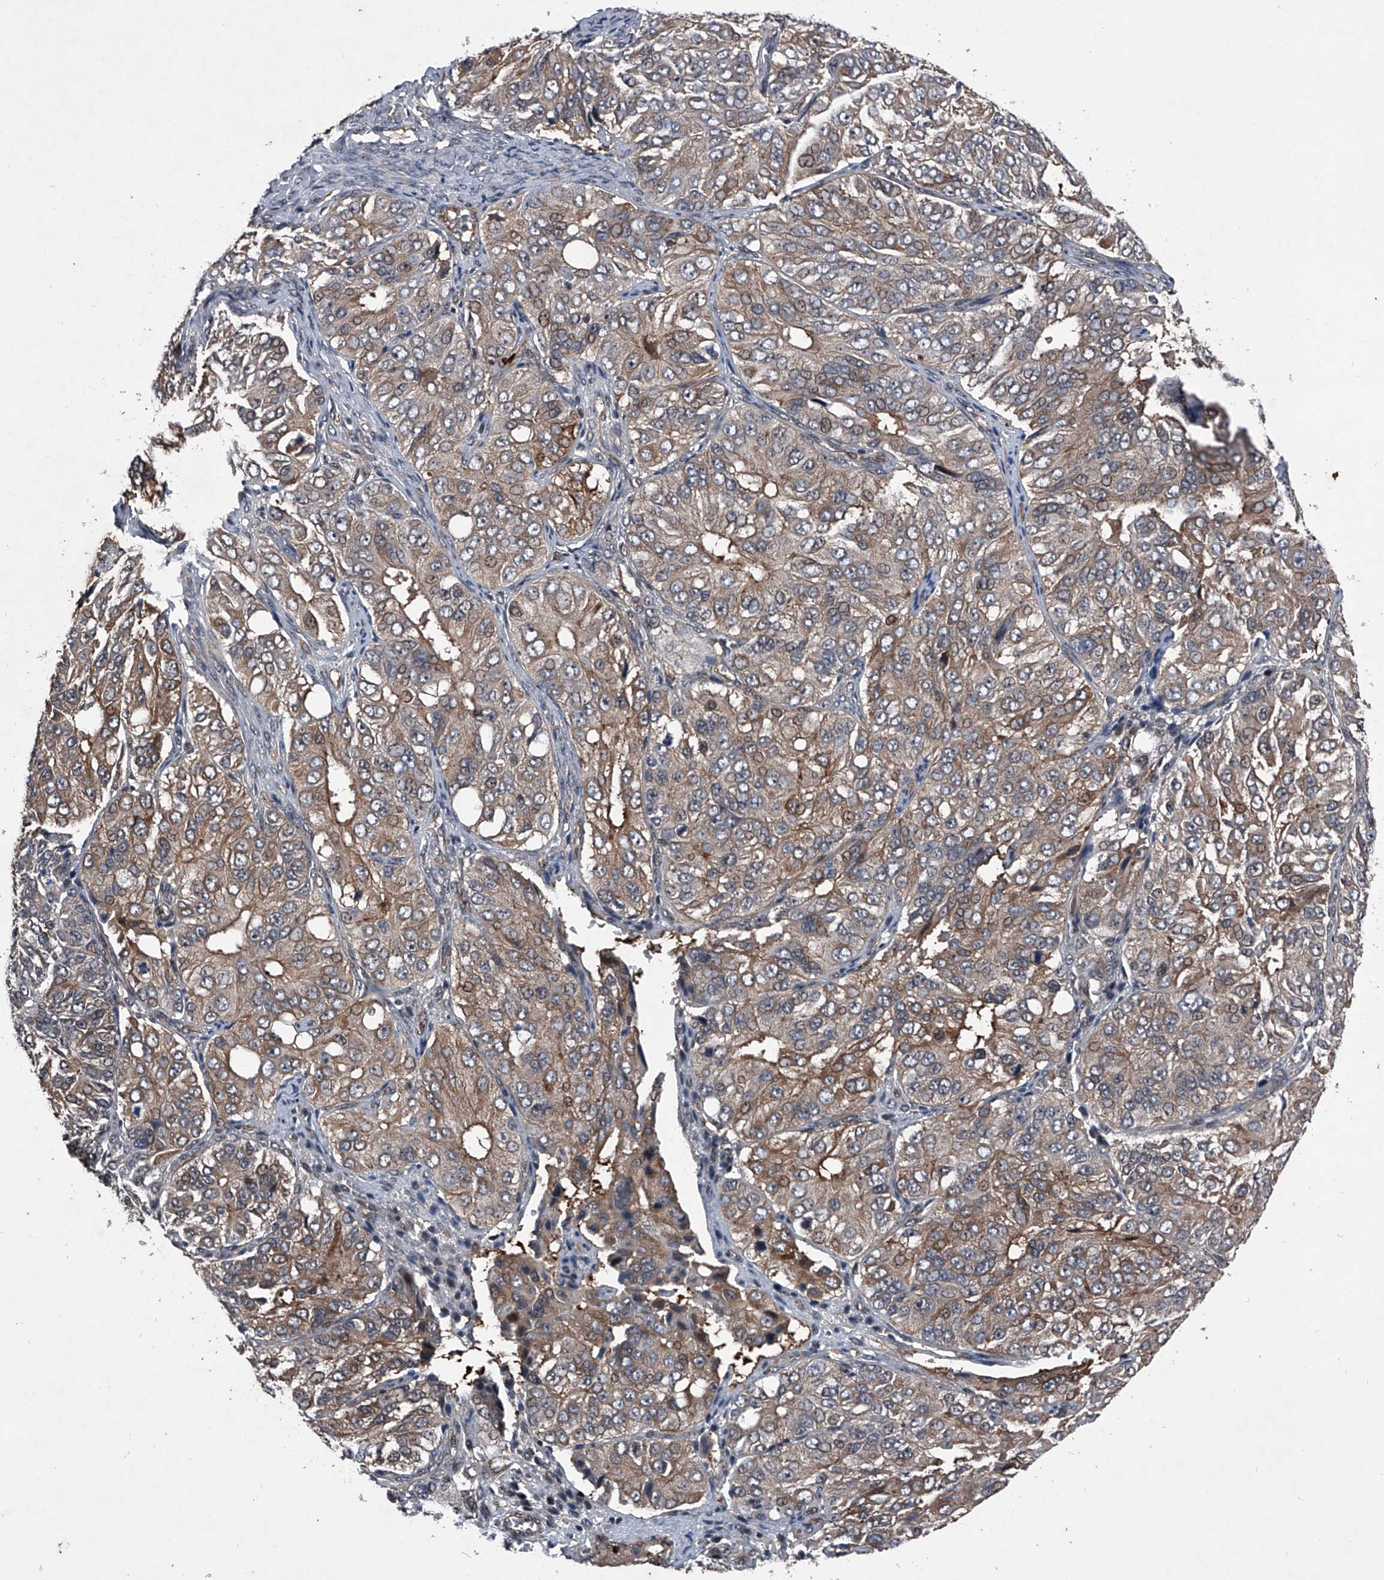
{"staining": {"intensity": "moderate", "quantity": ">75%", "location": "cytoplasmic/membranous"}, "tissue": "ovarian cancer", "cell_type": "Tumor cells", "image_type": "cancer", "snomed": [{"axis": "morphology", "description": "Carcinoma, endometroid"}, {"axis": "topography", "description": "Ovary"}], "caption": "High-power microscopy captured an immunohistochemistry micrograph of ovarian endometroid carcinoma, revealing moderate cytoplasmic/membranous expression in about >75% of tumor cells. (IHC, brightfield microscopy, high magnification).", "gene": "MAPKAP1", "patient": {"sex": "female", "age": 51}}